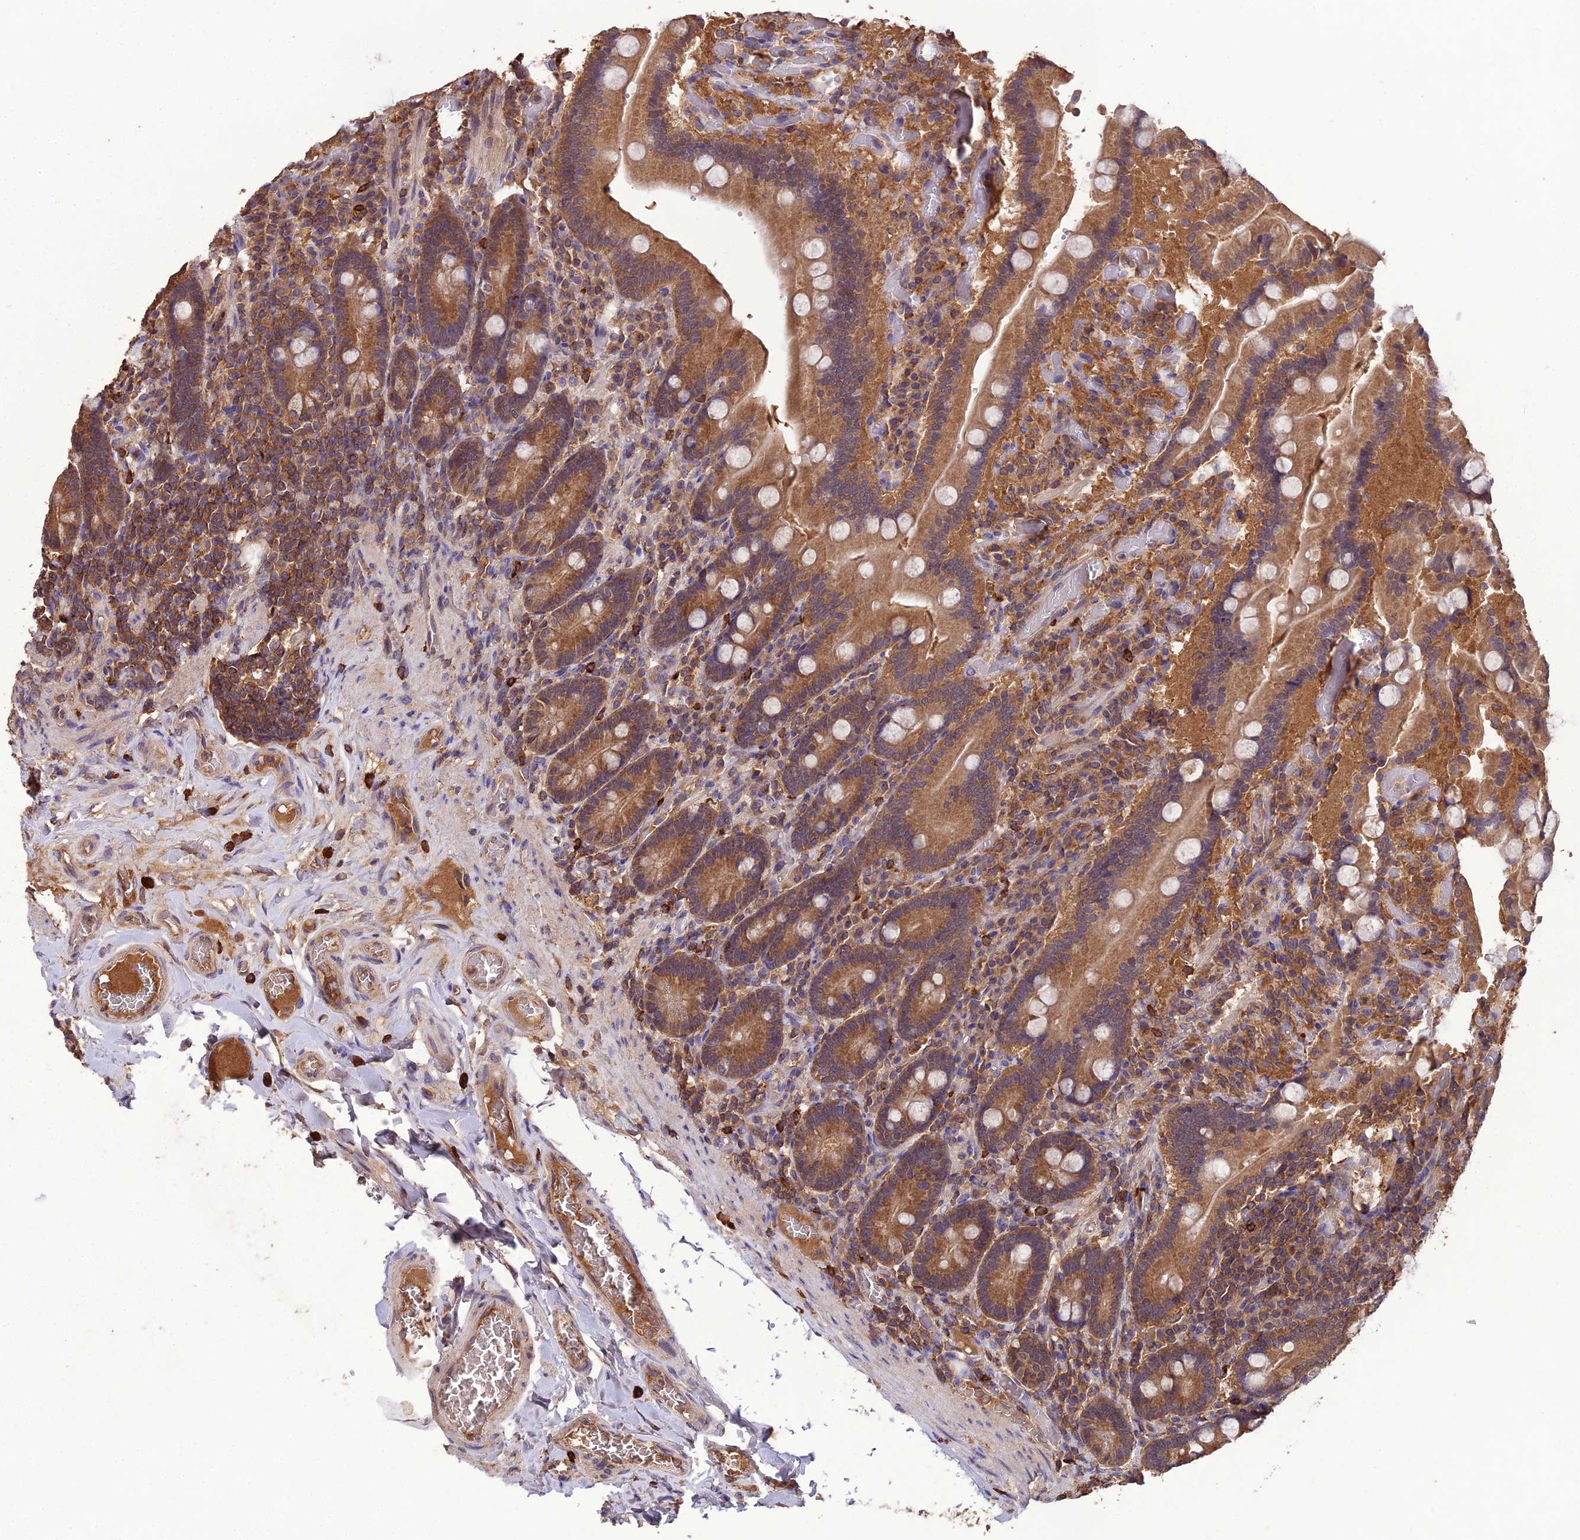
{"staining": {"intensity": "moderate", "quantity": ">75%", "location": "cytoplasmic/membranous"}, "tissue": "duodenum", "cell_type": "Glandular cells", "image_type": "normal", "snomed": [{"axis": "morphology", "description": "Normal tissue, NOS"}, {"axis": "topography", "description": "Duodenum"}], "caption": "Immunohistochemistry (IHC) image of benign duodenum stained for a protein (brown), which exhibits medium levels of moderate cytoplasmic/membranous positivity in about >75% of glandular cells.", "gene": "TMEM258", "patient": {"sex": "female", "age": 62}}